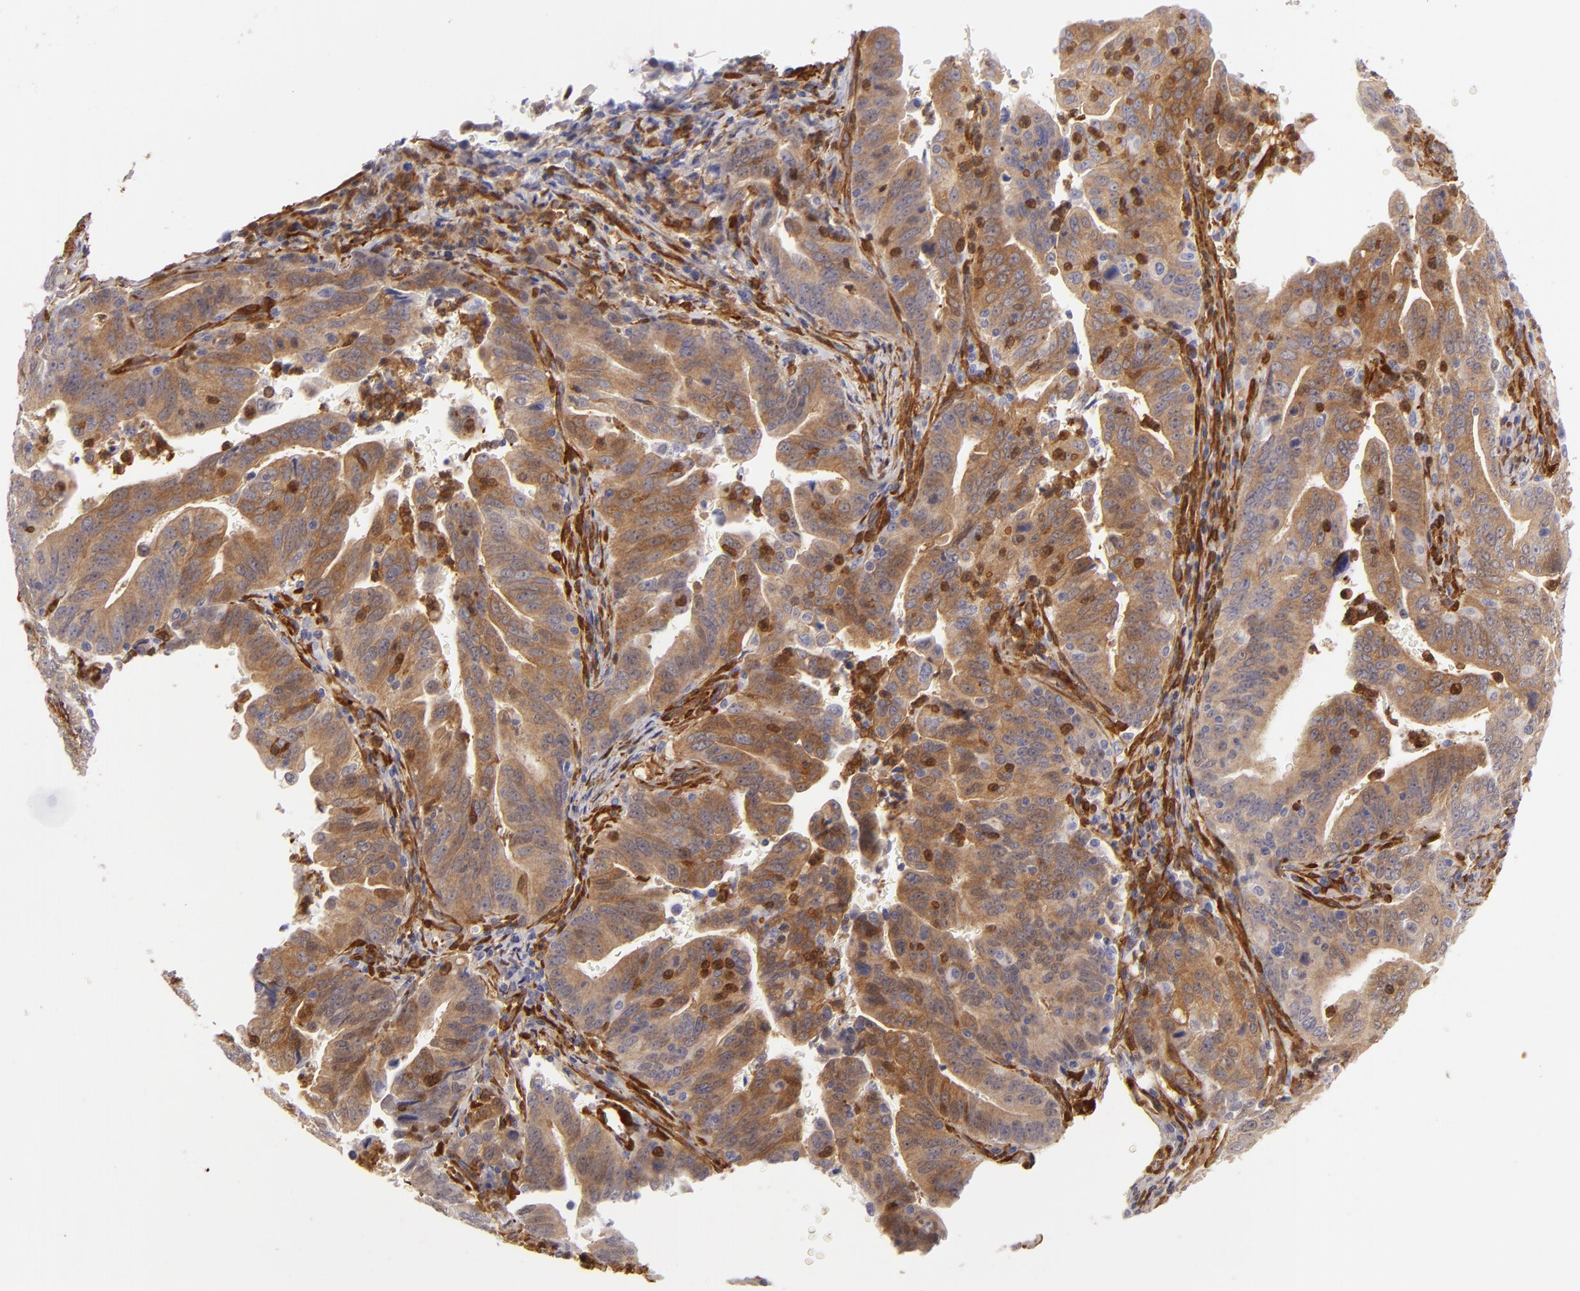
{"staining": {"intensity": "moderate", "quantity": ">75%", "location": "cytoplasmic/membranous"}, "tissue": "stomach cancer", "cell_type": "Tumor cells", "image_type": "cancer", "snomed": [{"axis": "morphology", "description": "Adenocarcinoma, NOS"}, {"axis": "topography", "description": "Stomach, upper"}], "caption": "A high-resolution histopathology image shows IHC staining of adenocarcinoma (stomach), which reveals moderate cytoplasmic/membranous positivity in approximately >75% of tumor cells. (Brightfield microscopy of DAB IHC at high magnification).", "gene": "VCL", "patient": {"sex": "female", "age": 50}}